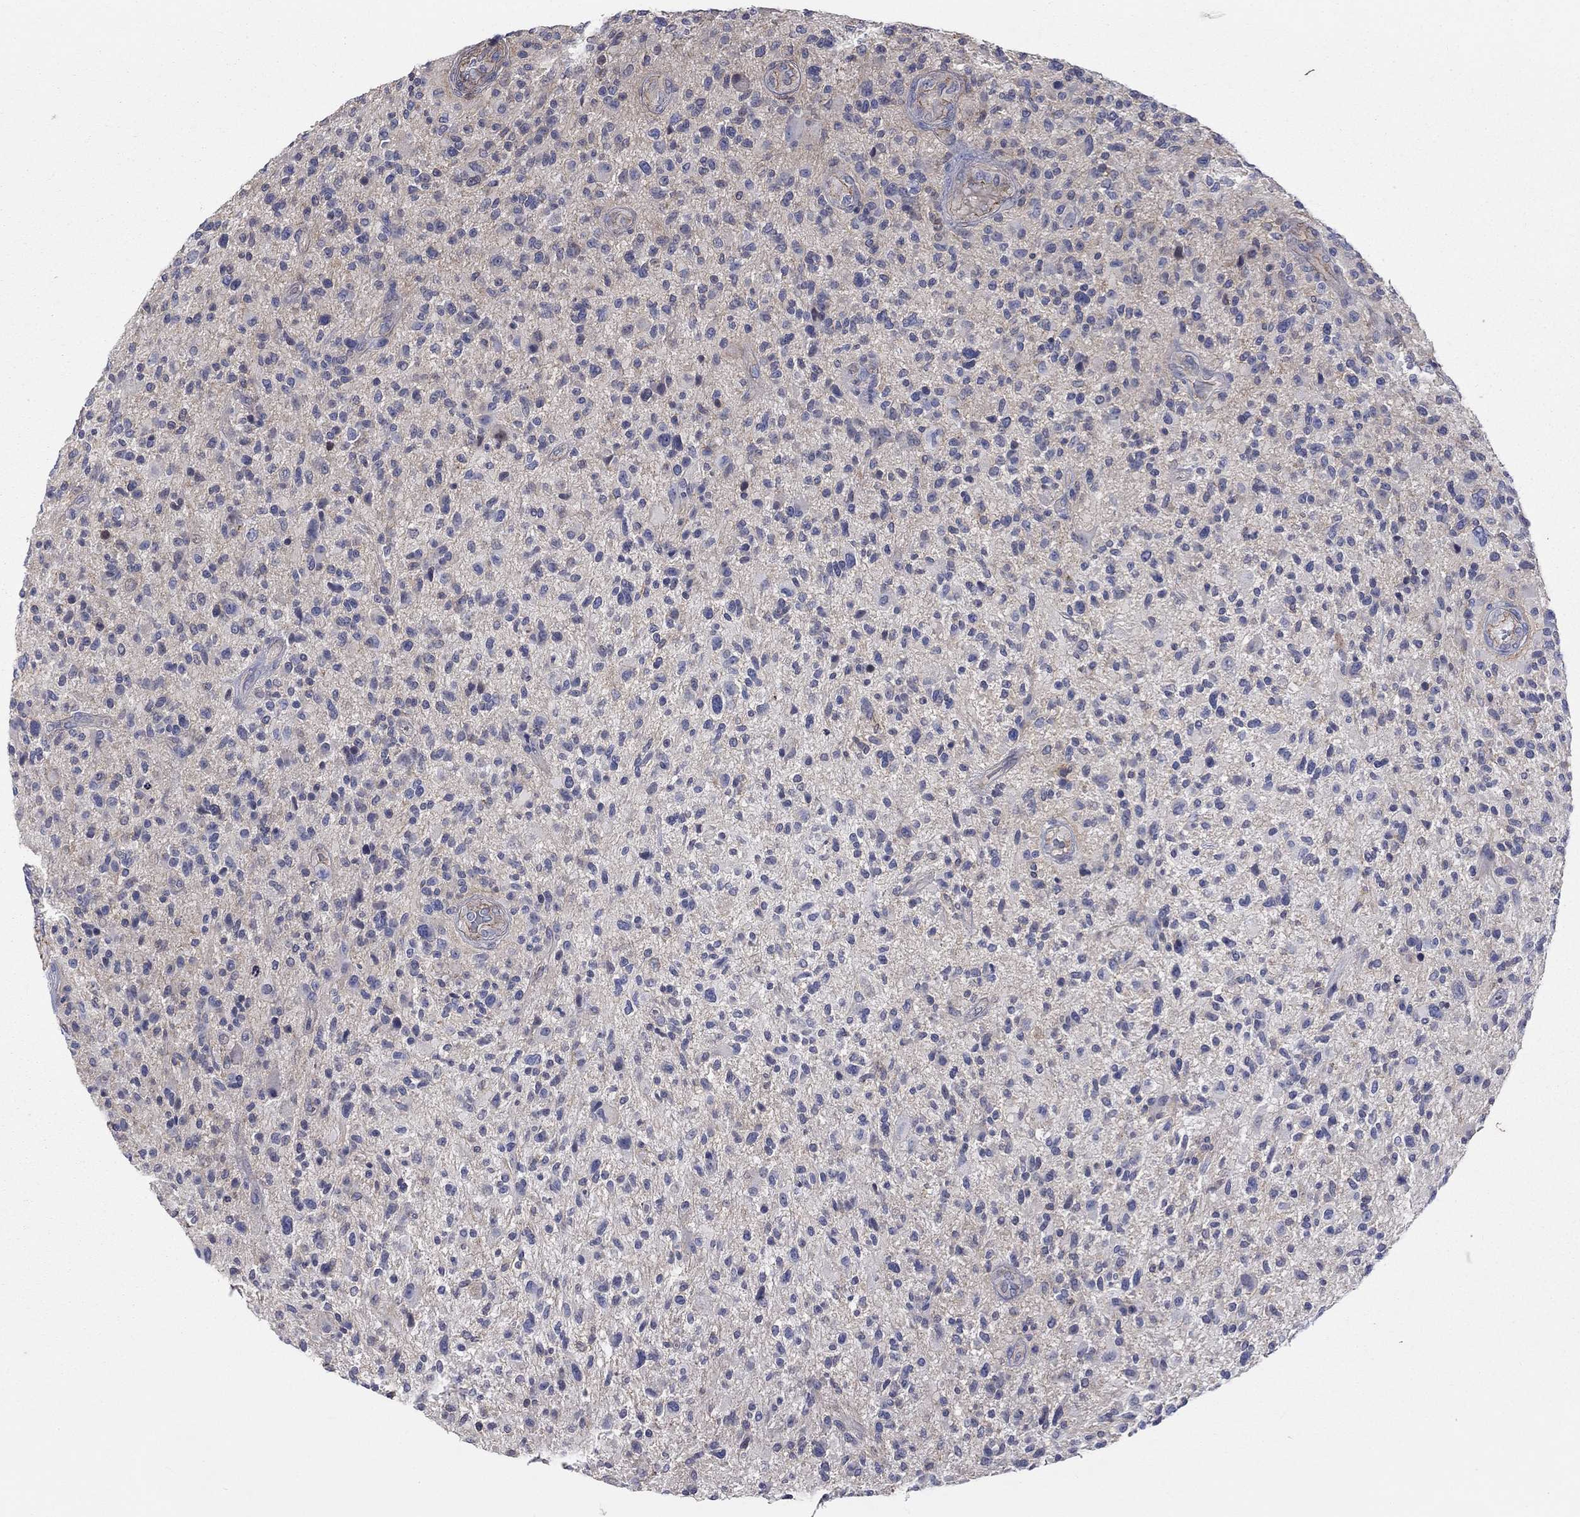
{"staining": {"intensity": "negative", "quantity": "none", "location": "none"}, "tissue": "glioma", "cell_type": "Tumor cells", "image_type": "cancer", "snomed": [{"axis": "morphology", "description": "Glioma, malignant, High grade"}, {"axis": "topography", "description": "Brain"}], "caption": "High power microscopy micrograph of an IHC histopathology image of high-grade glioma (malignant), revealing no significant staining in tumor cells.", "gene": "PCDHGA10", "patient": {"sex": "male", "age": 47}}